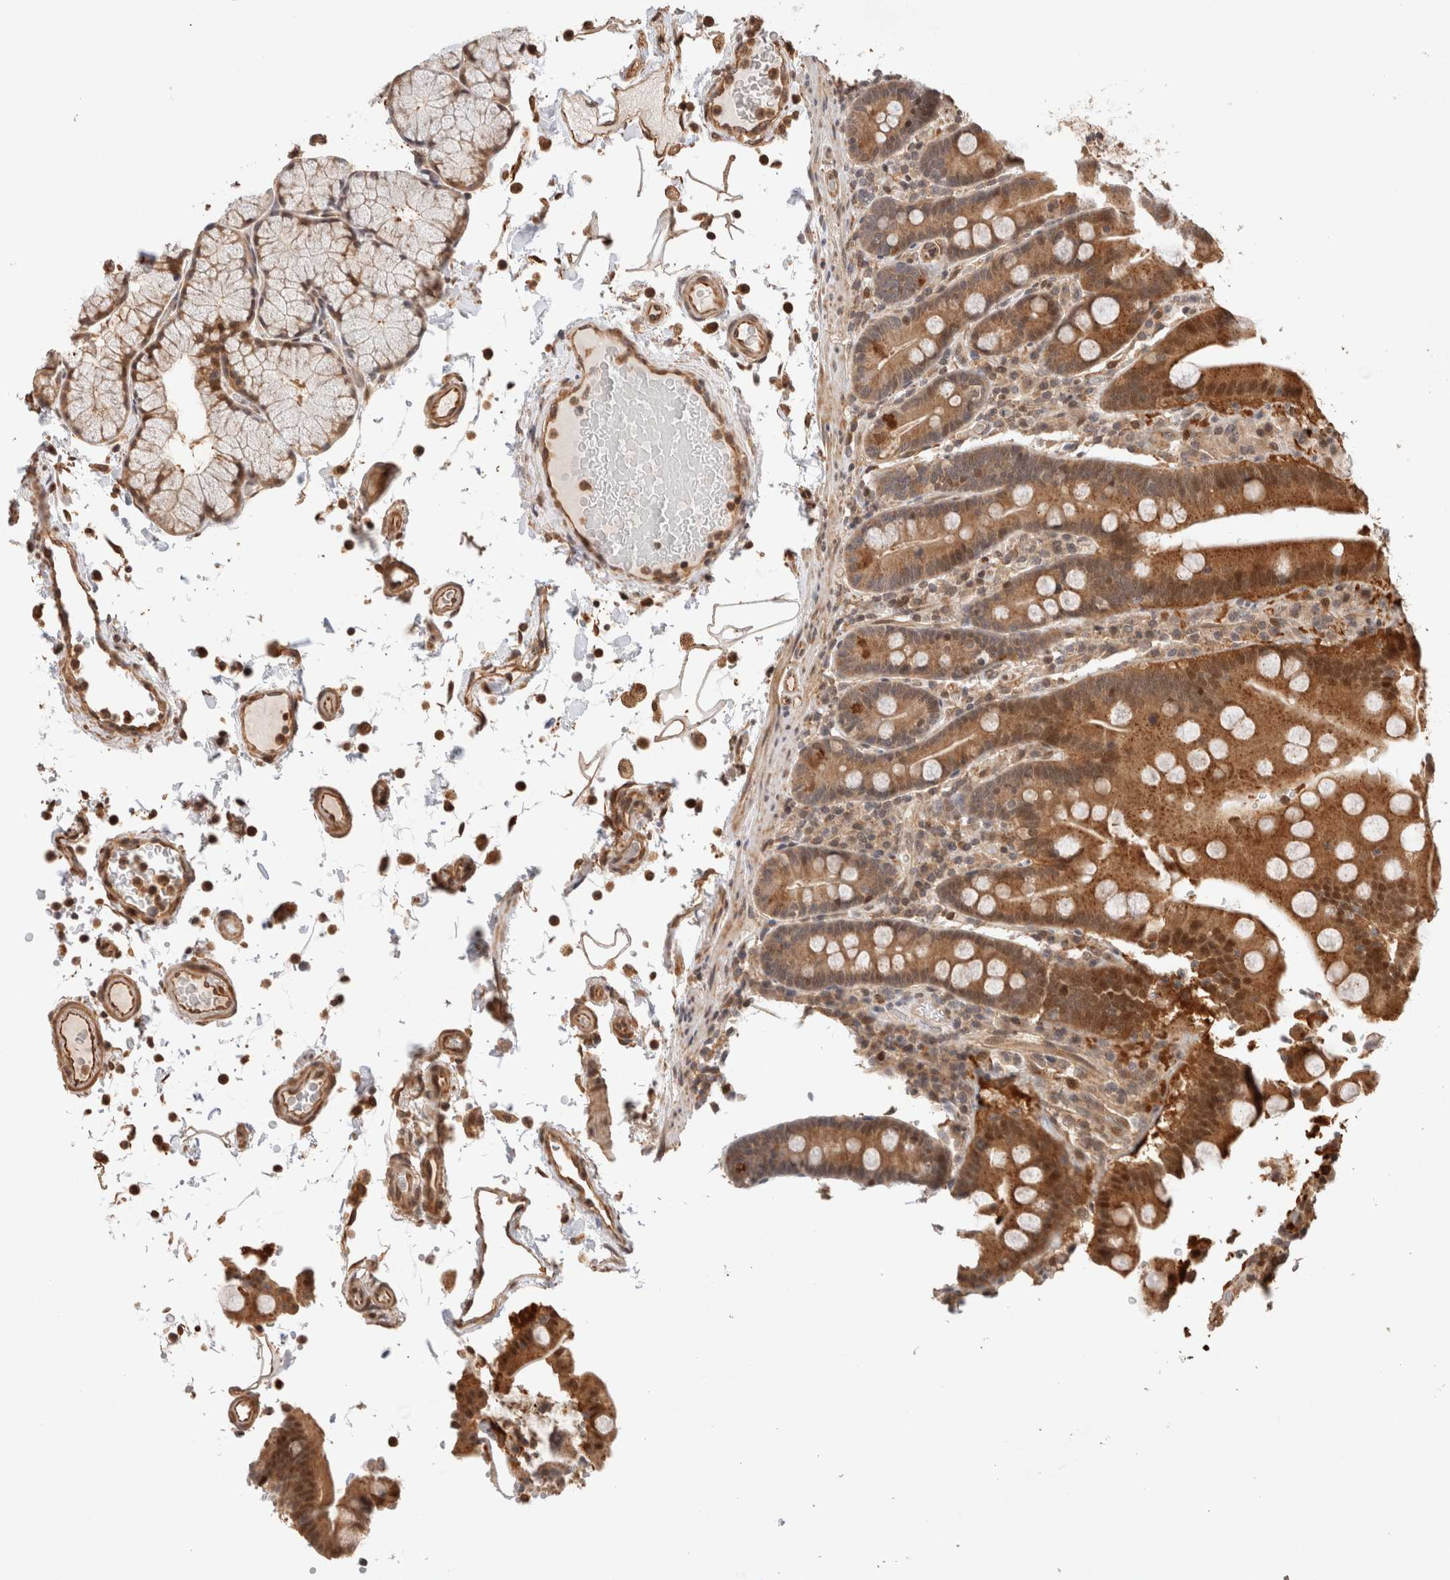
{"staining": {"intensity": "moderate", "quantity": ">75%", "location": "cytoplasmic/membranous,nuclear"}, "tissue": "duodenum", "cell_type": "Glandular cells", "image_type": "normal", "snomed": [{"axis": "morphology", "description": "Normal tissue, NOS"}, {"axis": "topography", "description": "Small intestine, NOS"}], "caption": "This is a micrograph of immunohistochemistry staining of benign duodenum, which shows moderate staining in the cytoplasmic/membranous,nuclear of glandular cells.", "gene": "OTUD6B", "patient": {"sex": "female", "age": 71}}